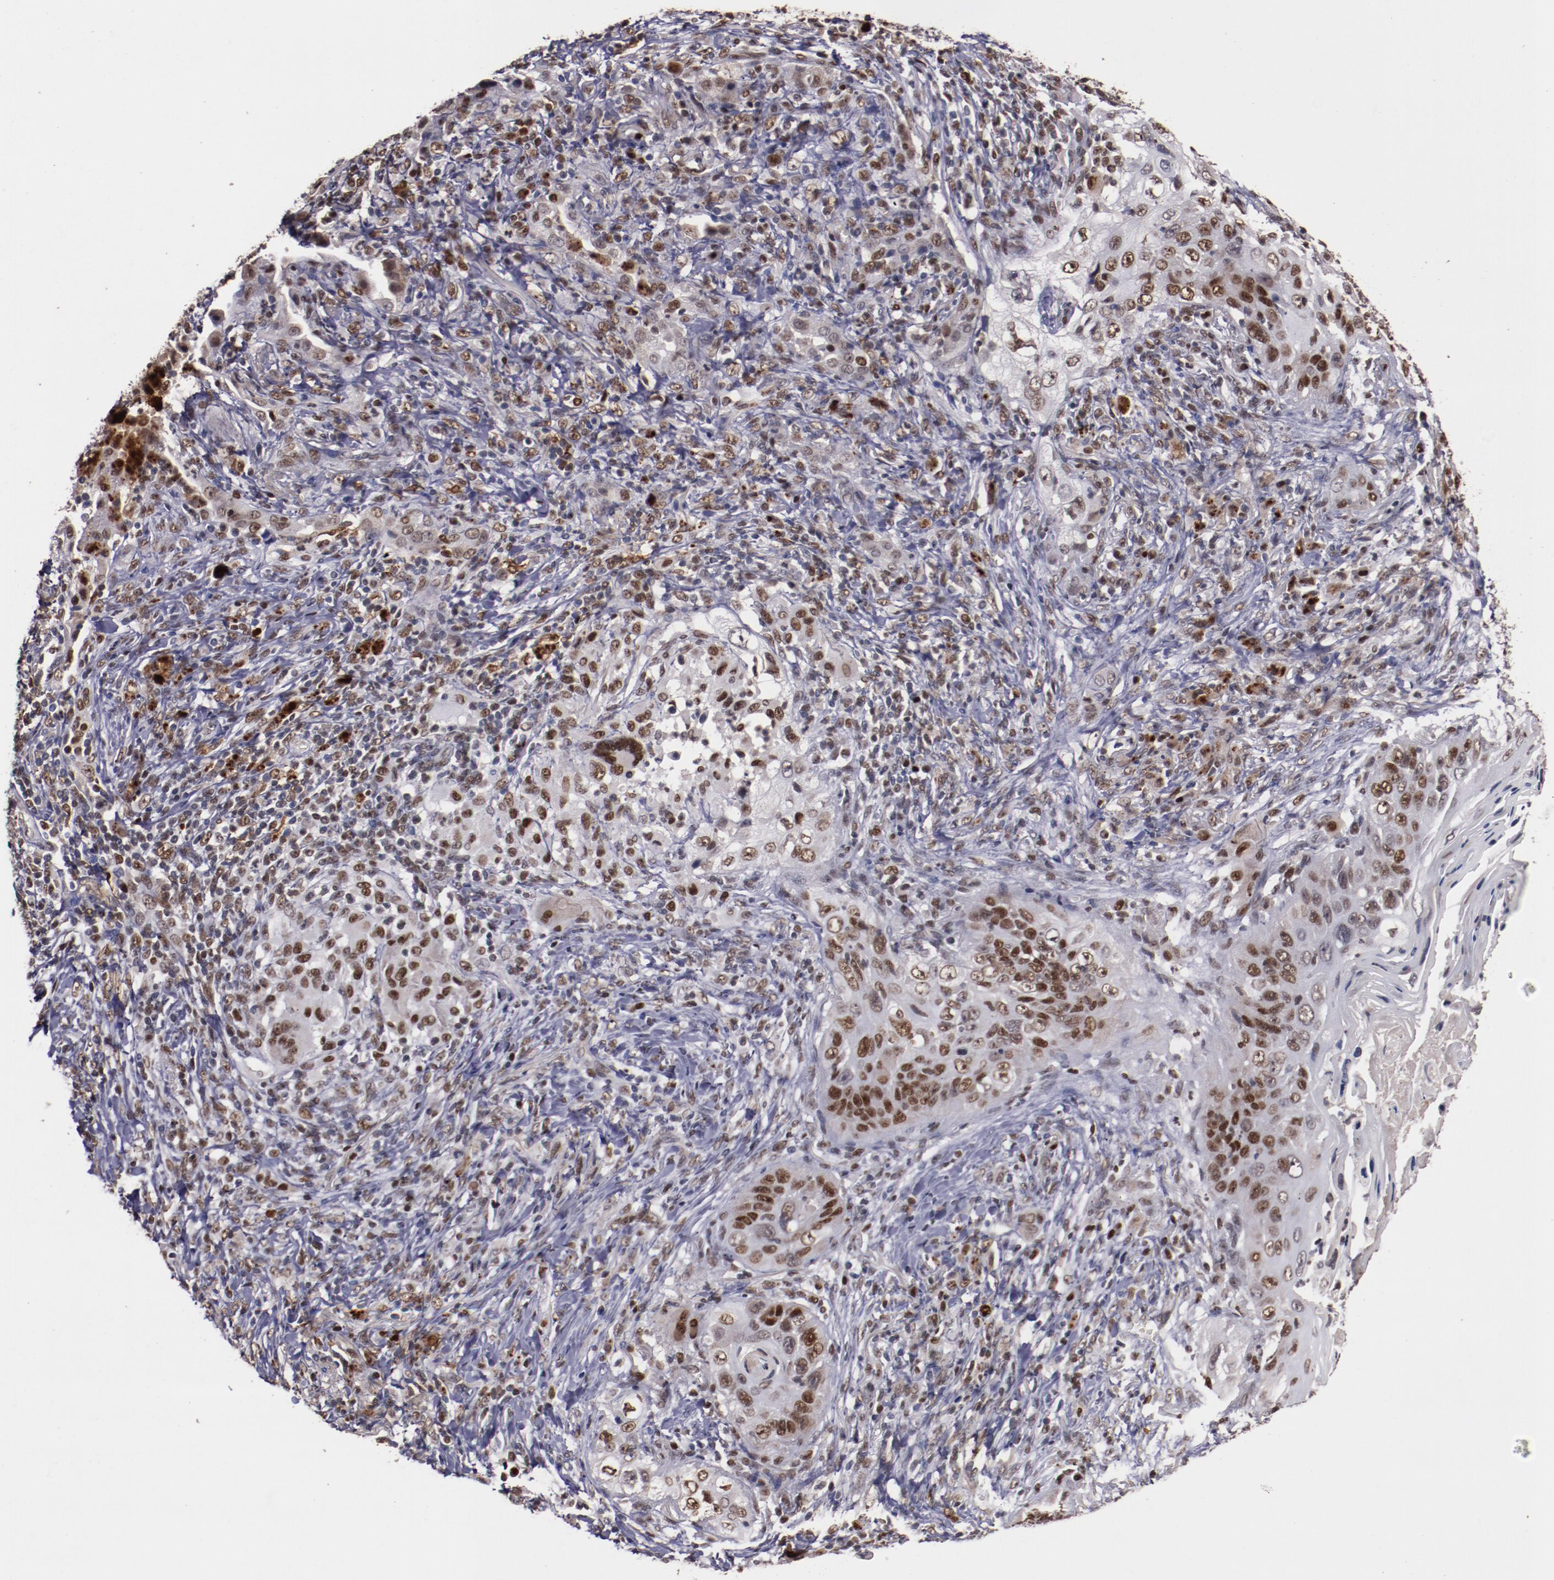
{"staining": {"intensity": "strong", "quantity": ">75%", "location": "nuclear"}, "tissue": "lung cancer", "cell_type": "Tumor cells", "image_type": "cancer", "snomed": [{"axis": "morphology", "description": "Squamous cell carcinoma, NOS"}, {"axis": "topography", "description": "Lung"}], "caption": "Strong nuclear protein expression is present in approximately >75% of tumor cells in squamous cell carcinoma (lung). Immunohistochemistry stains the protein of interest in brown and the nuclei are stained blue.", "gene": "CHEK2", "patient": {"sex": "female", "age": 67}}